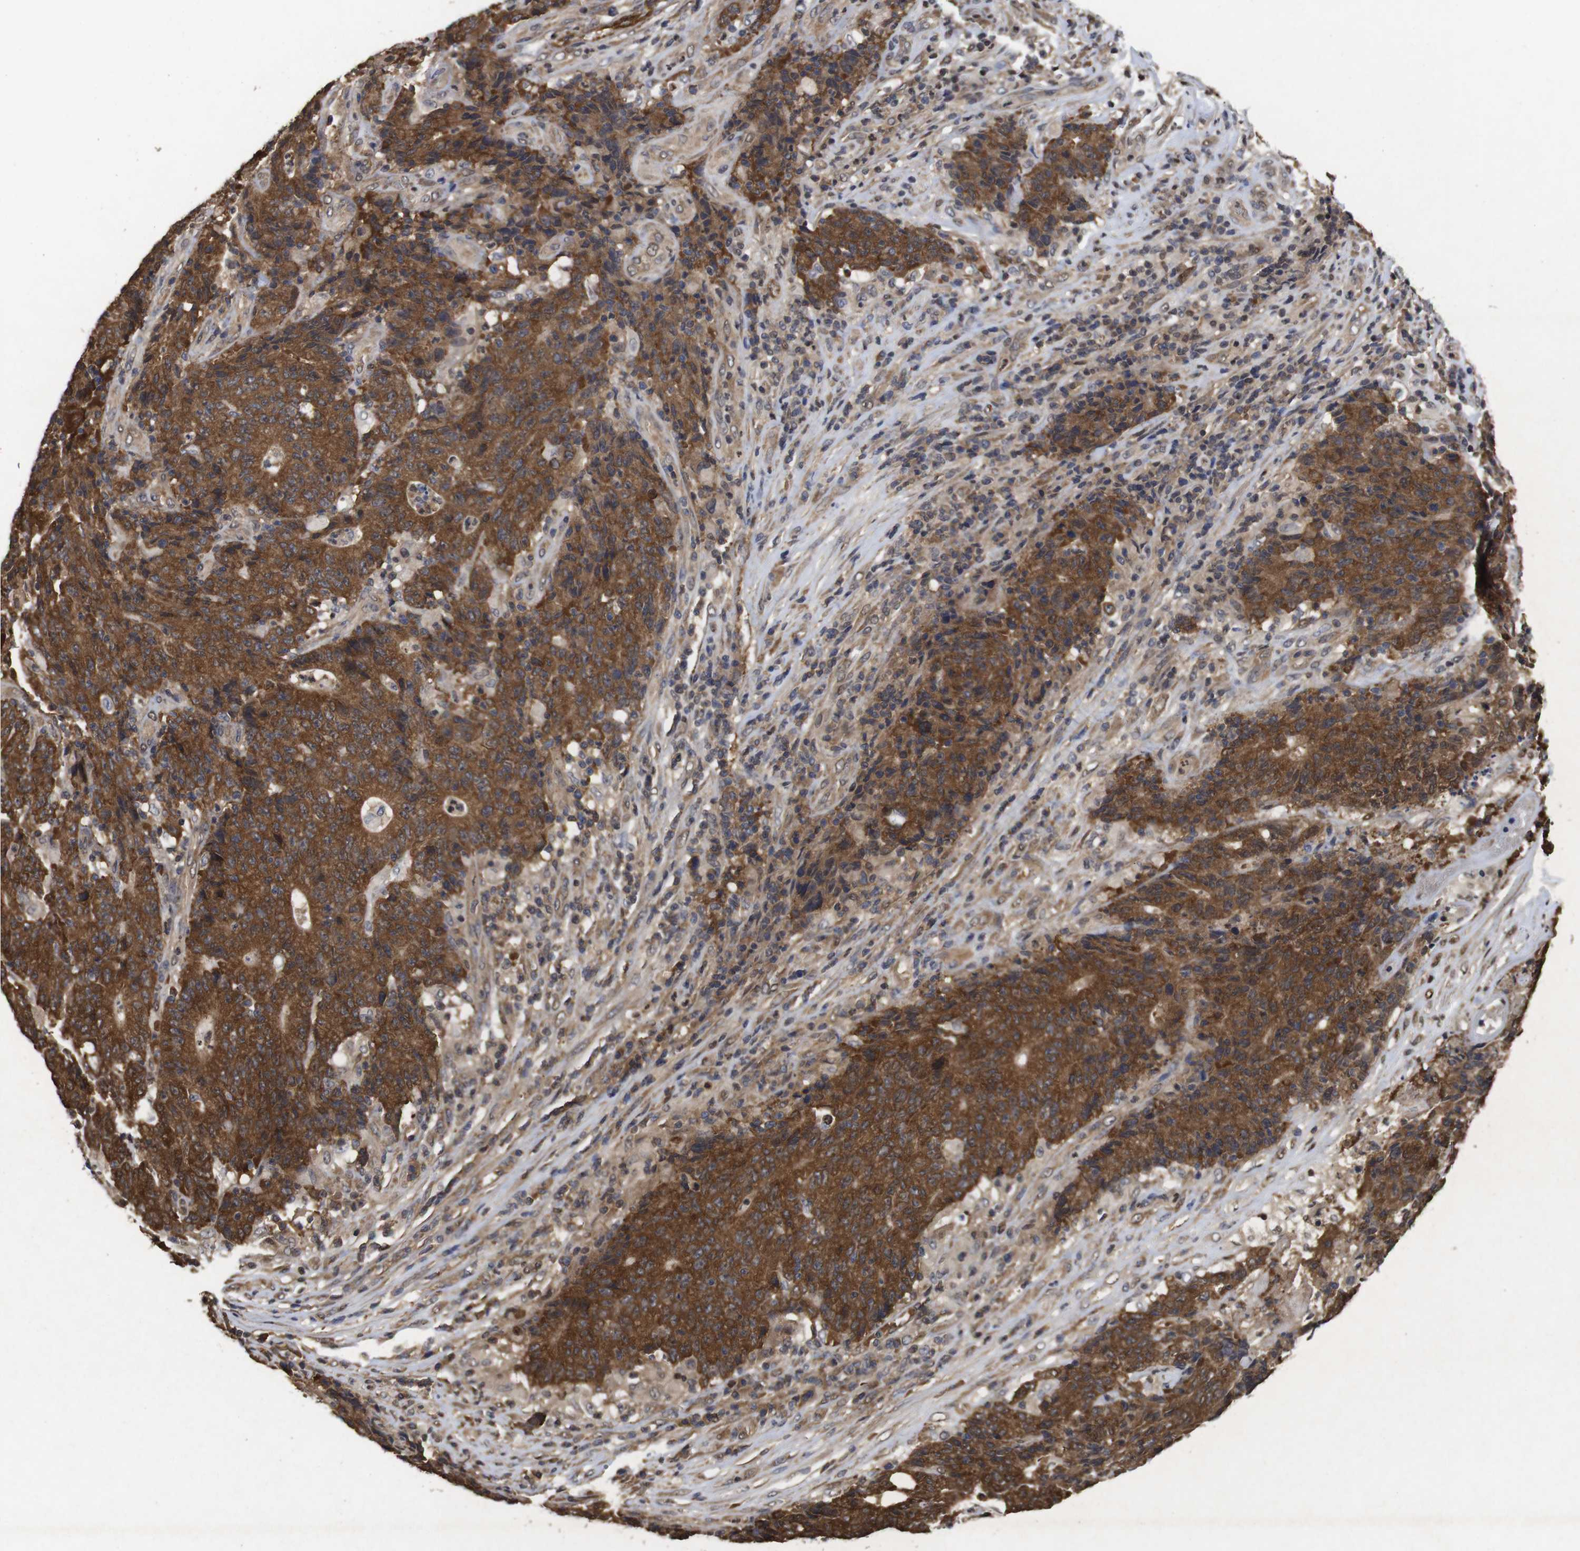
{"staining": {"intensity": "strong", "quantity": ">75%", "location": "cytoplasmic/membranous"}, "tissue": "colorectal cancer", "cell_type": "Tumor cells", "image_type": "cancer", "snomed": [{"axis": "morphology", "description": "Normal tissue, NOS"}, {"axis": "morphology", "description": "Adenocarcinoma, NOS"}, {"axis": "topography", "description": "Colon"}], "caption": "Immunohistochemical staining of human colorectal cancer (adenocarcinoma) demonstrates strong cytoplasmic/membranous protein staining in about >75% of tumor cells.", "gene": "SUMO3", "patient": {"sex": "female", "age": 75}}